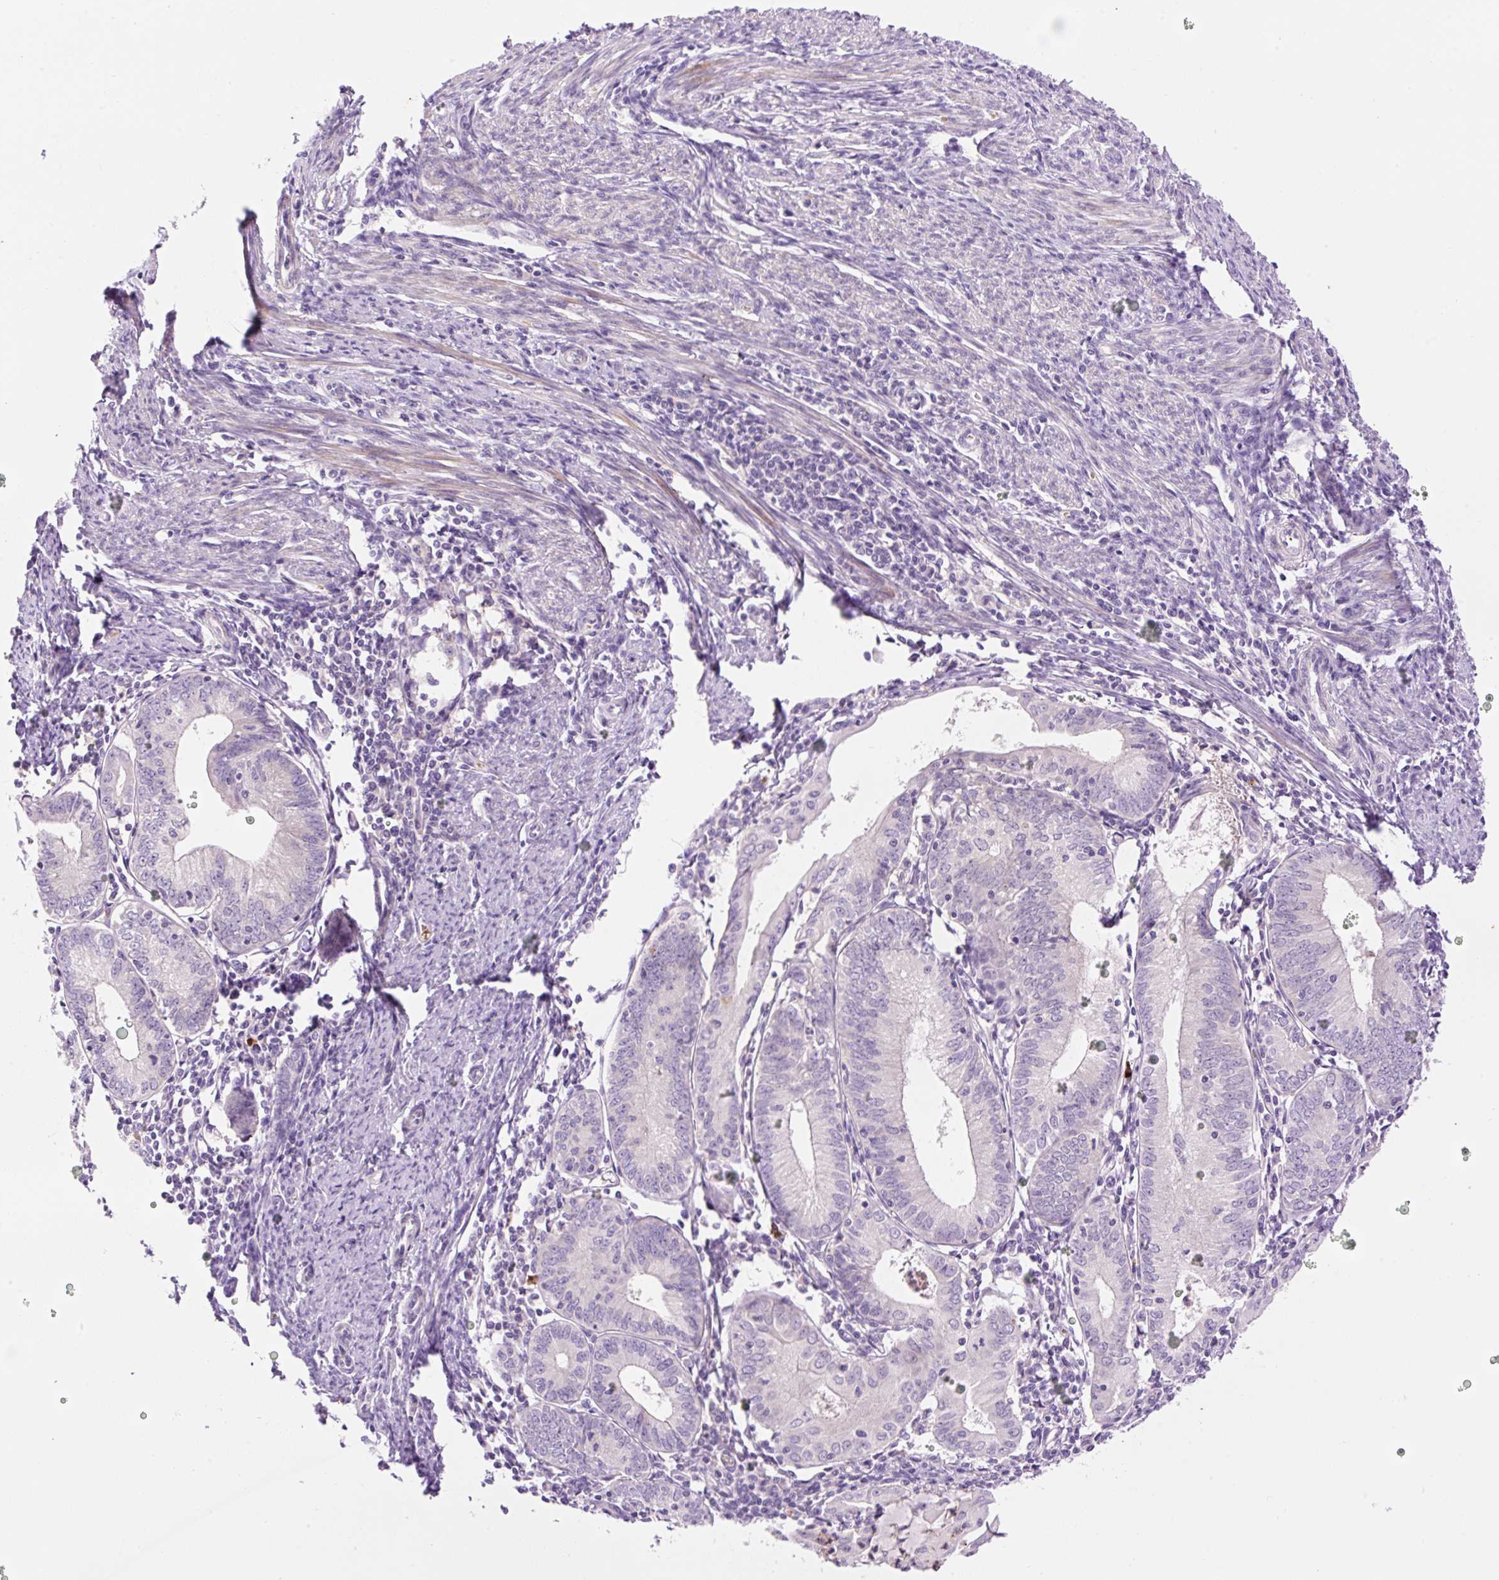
{"staining": {"intensity": "negative", "quantity": "none", "location": "none"}, "tissue": "endometrial cancer", "cell_type": "Tumor cells", "image_type": "cancer", "snomed": [{"axis": "morphology", "description": "Adenocarcinoma, NOS"}, {"axis": "topography", "description": "Endometrium"}], "caption": "Tumor cells are negative for brown protein staining in endometrial adenocarcinoma.", "gene": "LHFPL5", "patient": {"sex": "female", "age": 60}}